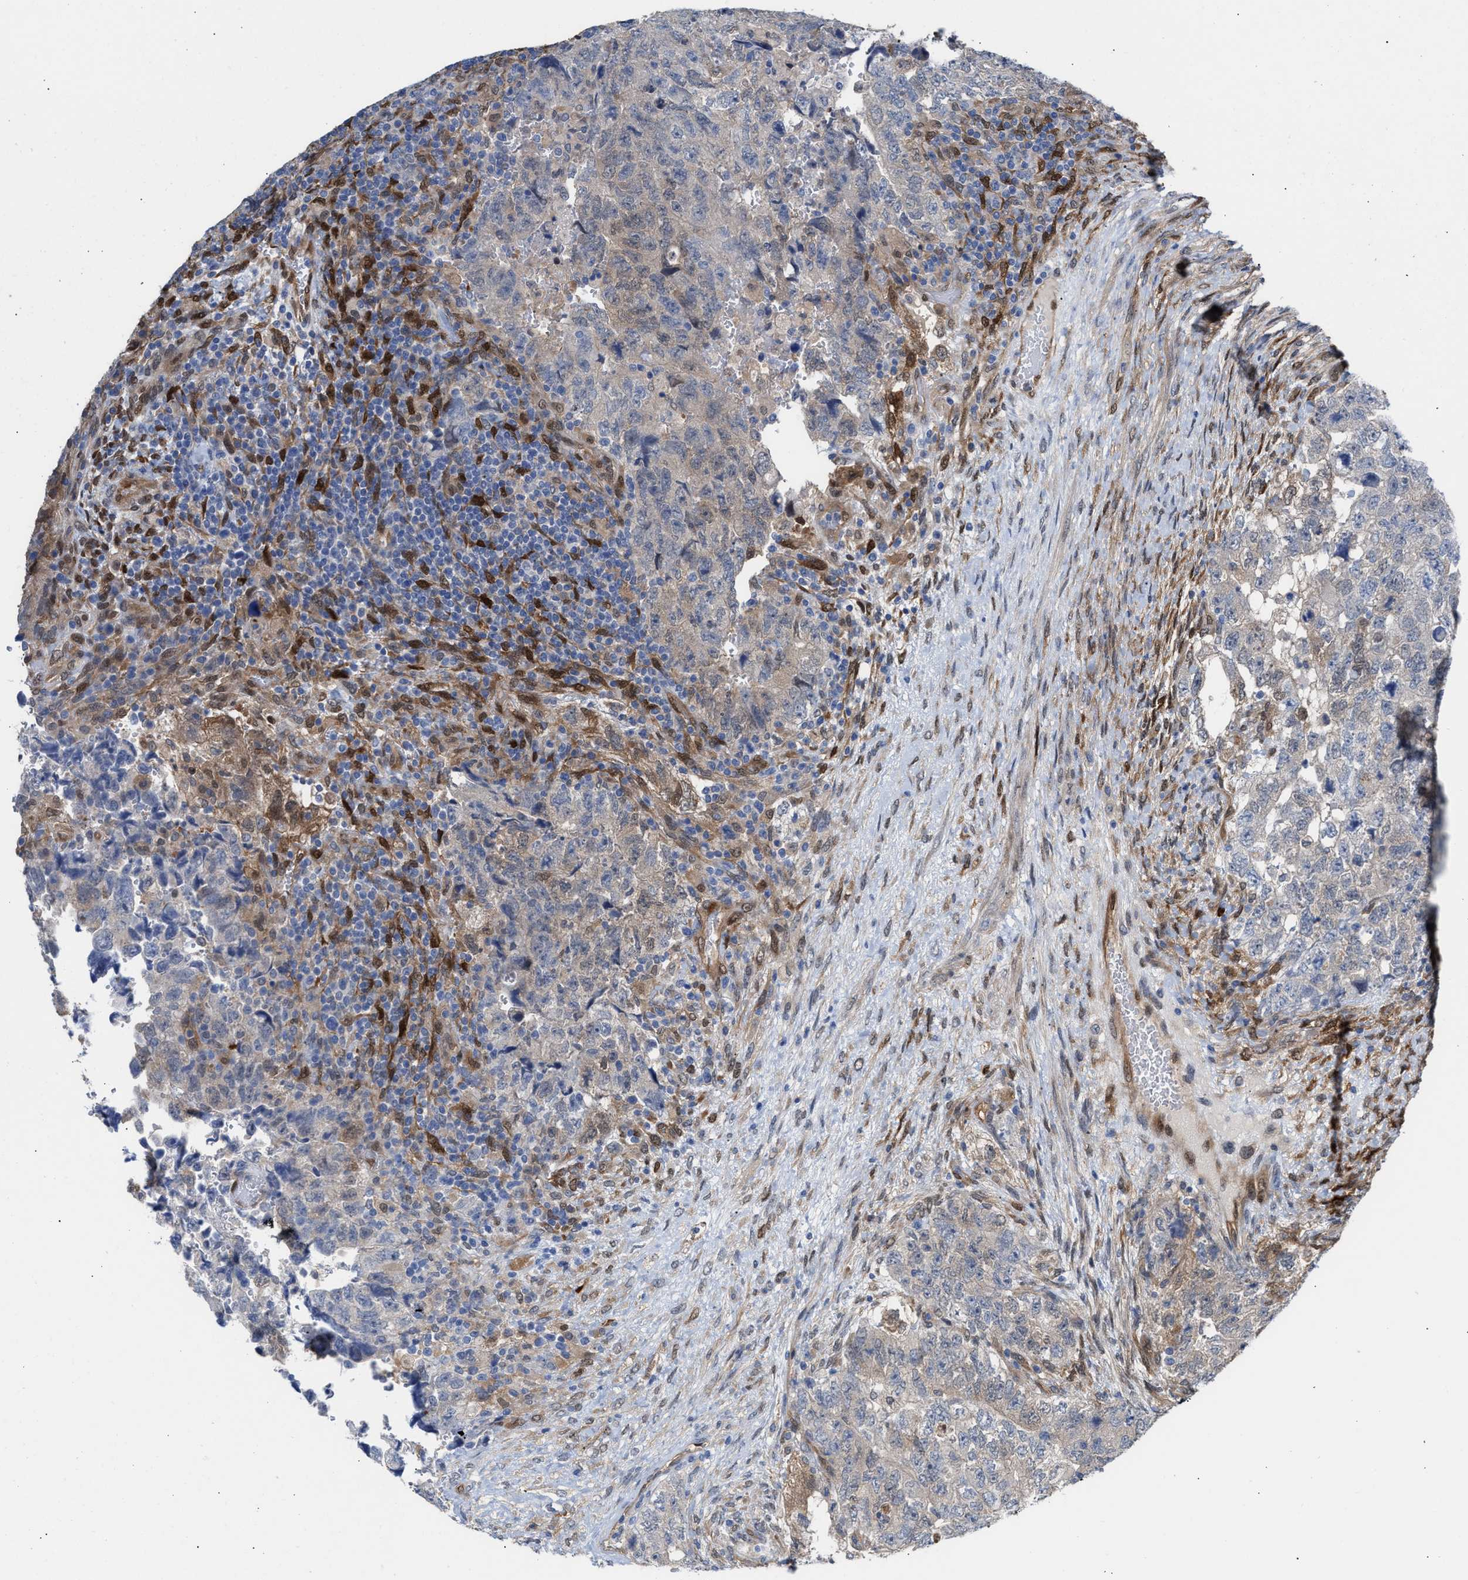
{"staining": {"intensity": "negative", "quantity": "none", "location": "none"}, "tissue": "testis cancer", "cell_type": "Tumor cells", "image_type": "cancer", "snomed": [{"axis": "morphology", "description": "Carcinoma, Embryonal, NOS"}, {"axis": "topography", "description": "Testis"}], "caption": "Tumor cells show no significant protein expression in embryonal carcinoma (testis).", "gene": "TP53I3", "patient": {"sex": "male", "age": 36}}